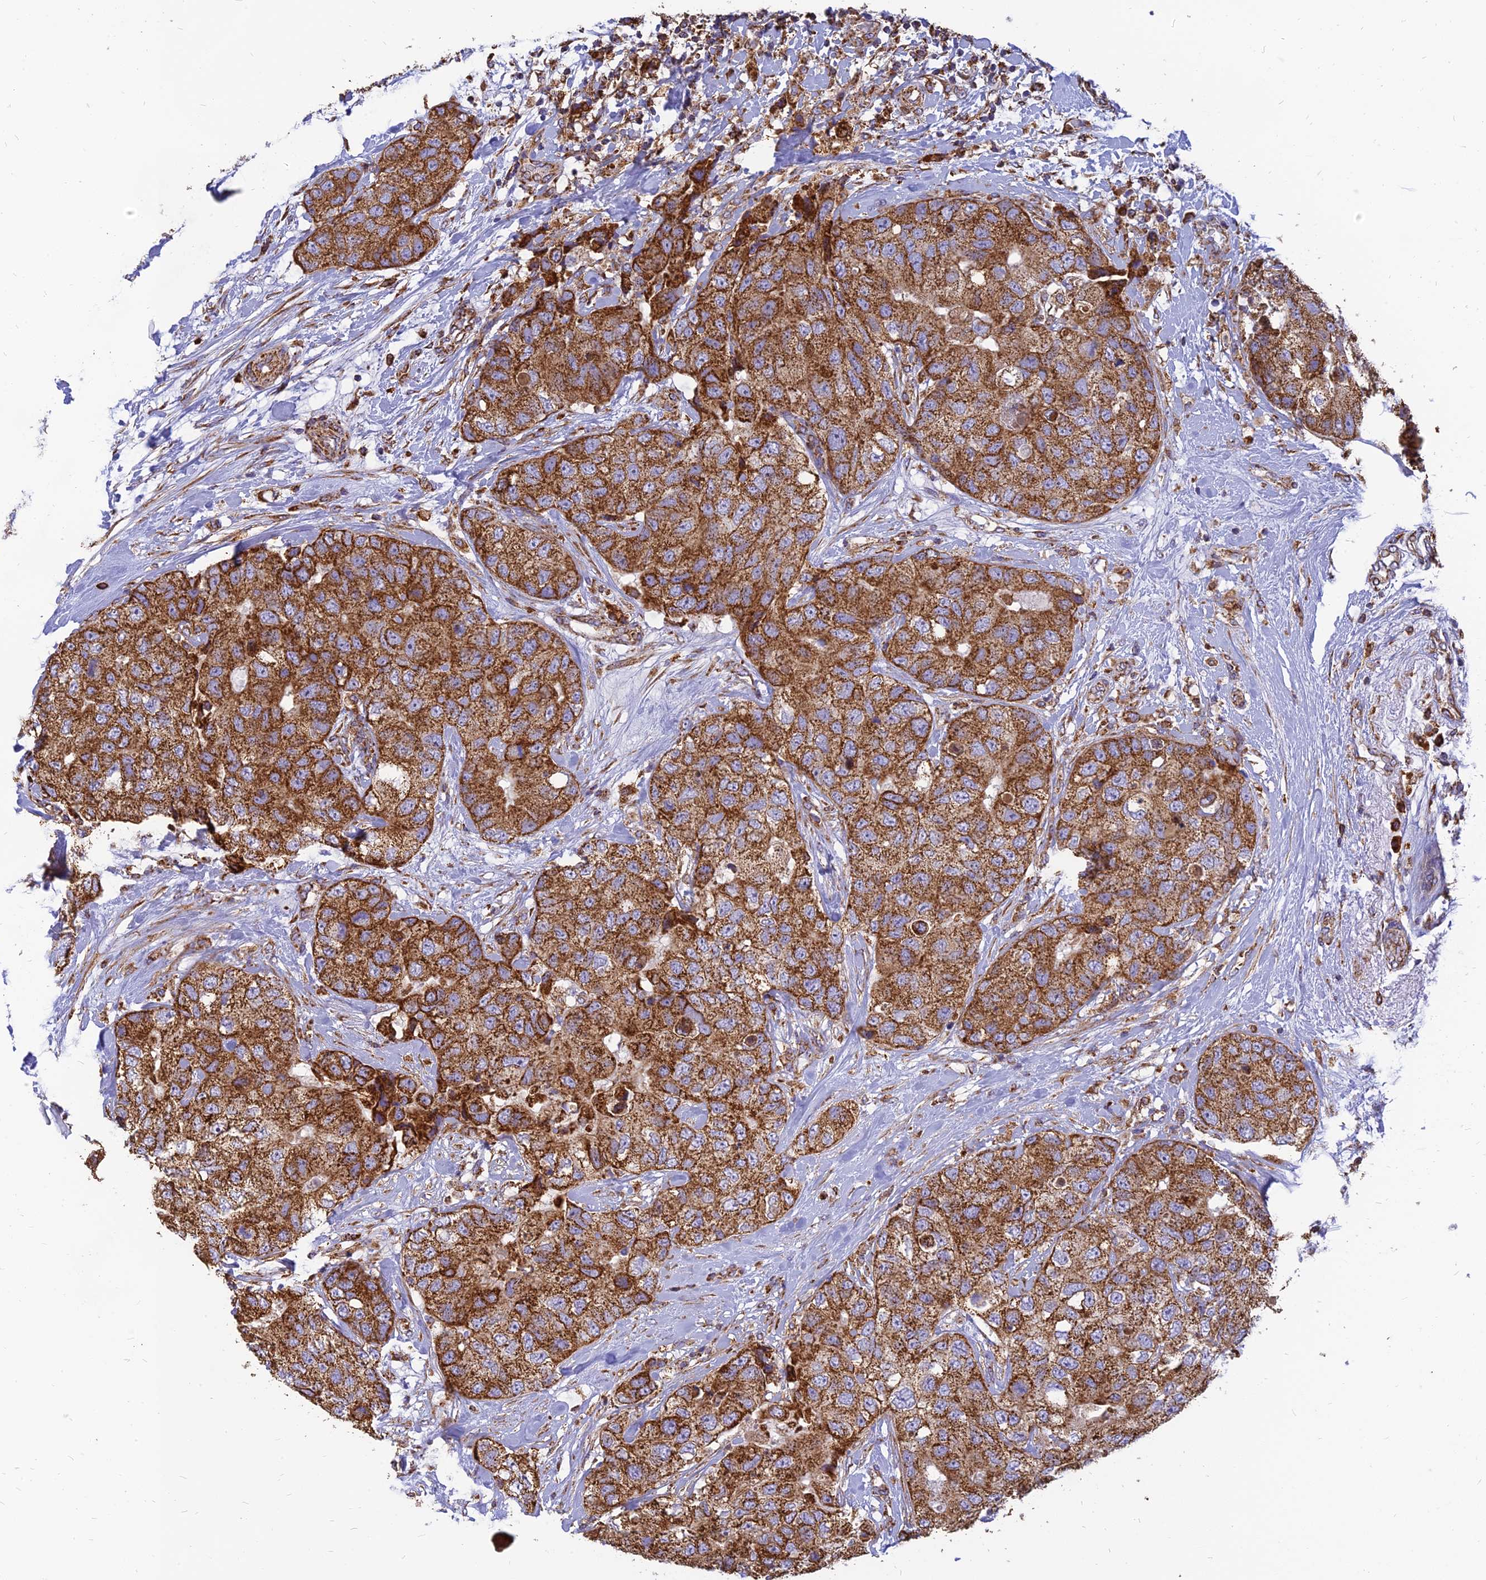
{"staining": {"intensity": "strong", "quantity": ">75%", "location": "cytoplasmic/membranous"}, "tissue": "breast cancer", "cell_type": "Tumor cells", "image_type": "cancer", "snomed": [{"axis": "morphology", "description": "Duct carcinoma"}, {"axis": "topography", "description": "Breast"}], "caption": "Protein analysis of breast cancer (invasive ductal carcinoma) tissue reveals strong cytoplasmic/membranous staining in approximately >75% of tumor cells.", "gene": "THUMPD2", "patient": {"sex": "female", "age": 62}}